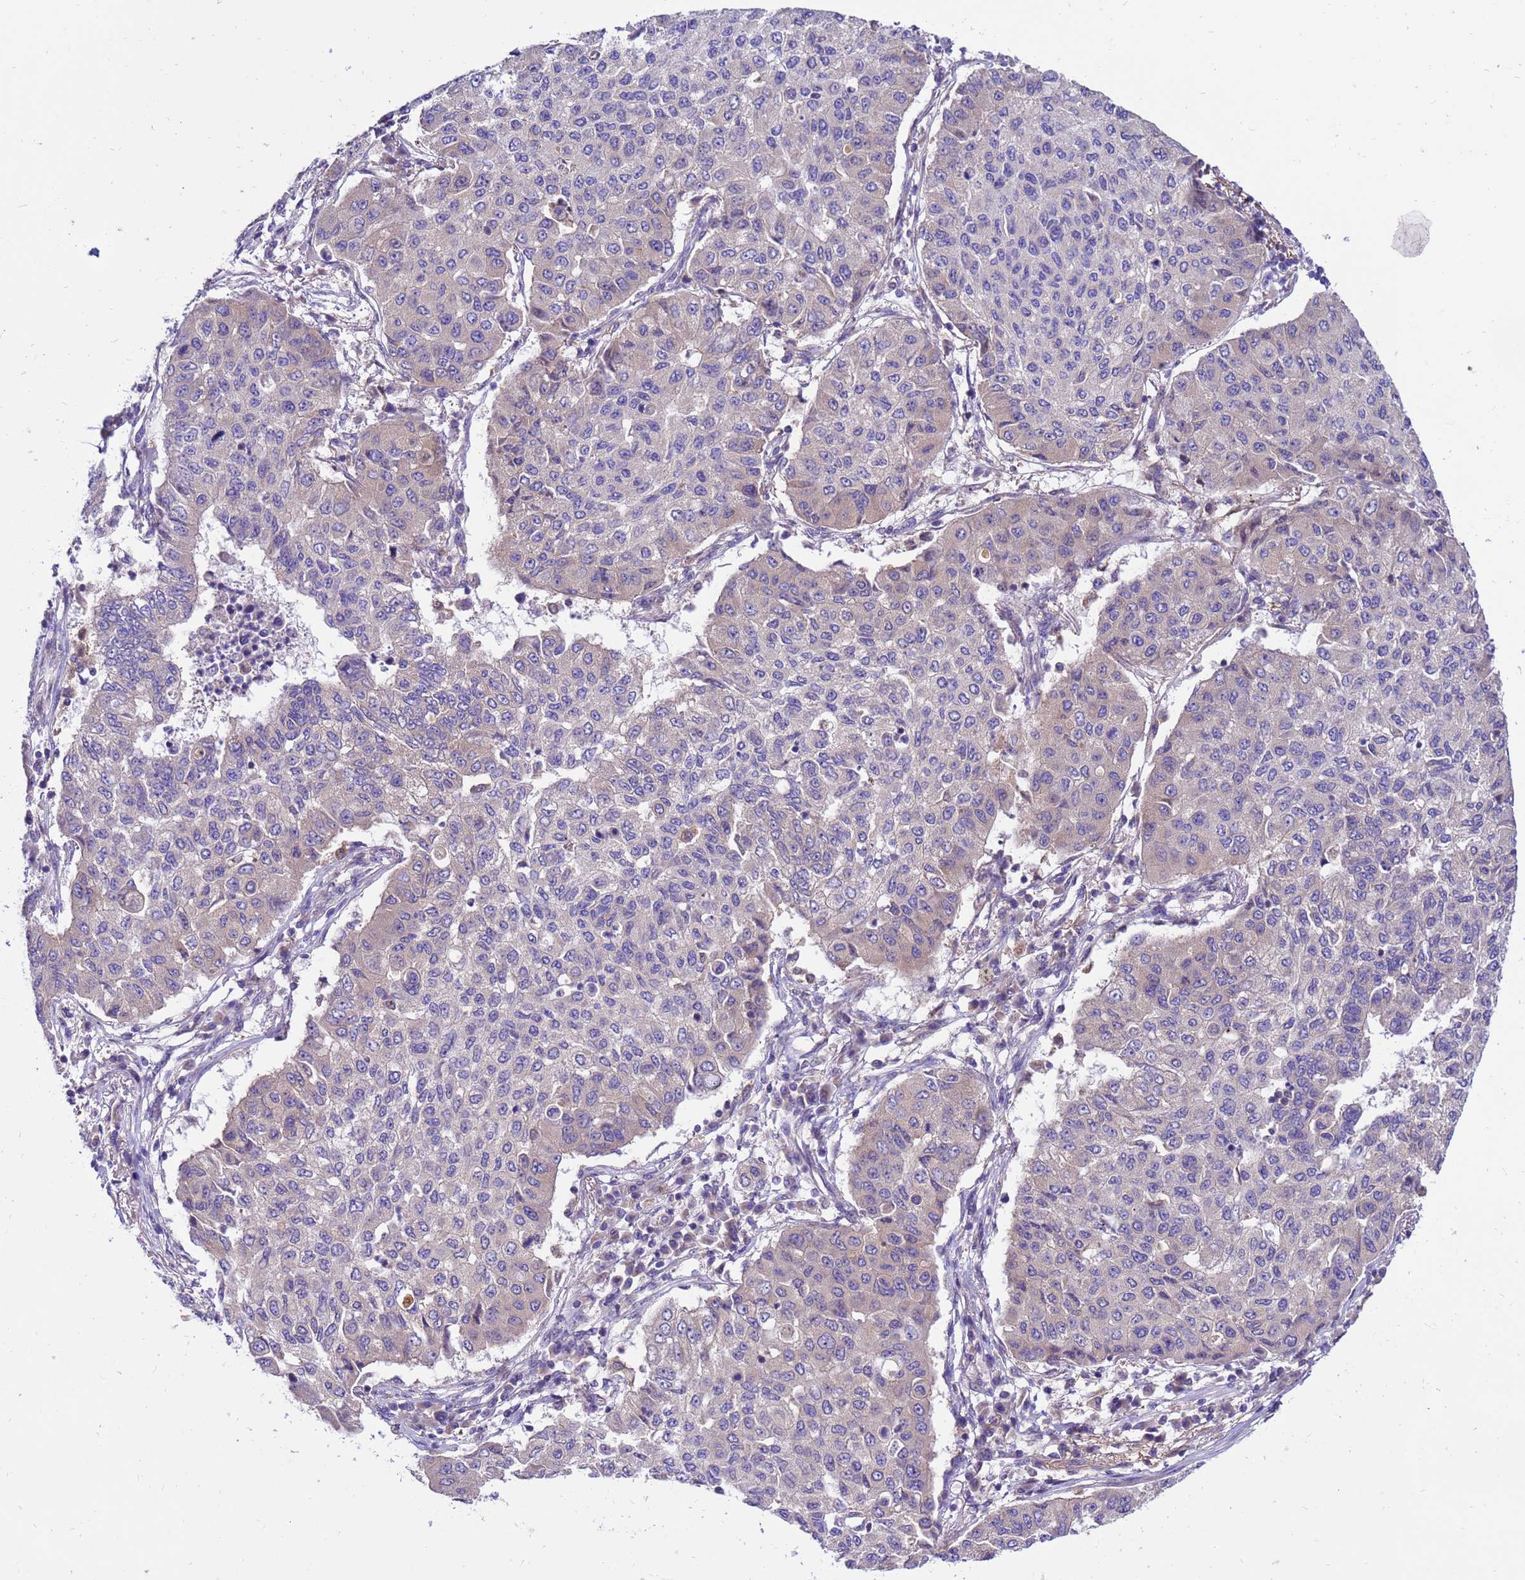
{"staining": {"intensity": "negative", "quantity": "none", "location": "none"}, "tissue": "lung cancer", "cell_type": "Tumor cells", "image_type": "cancer", "snomed": [{"axis": "morphology", "description": "Squamous cell carcinoma, NOS"}, {"axis": "topography", "description": "Lung"}], "caption": "Lung cancer stained for a protein using immunohistochemistry (IHC) shows no positivity tumor cells.", "gene": "GET3", "patient": {"sex": "male", "age": 74}}